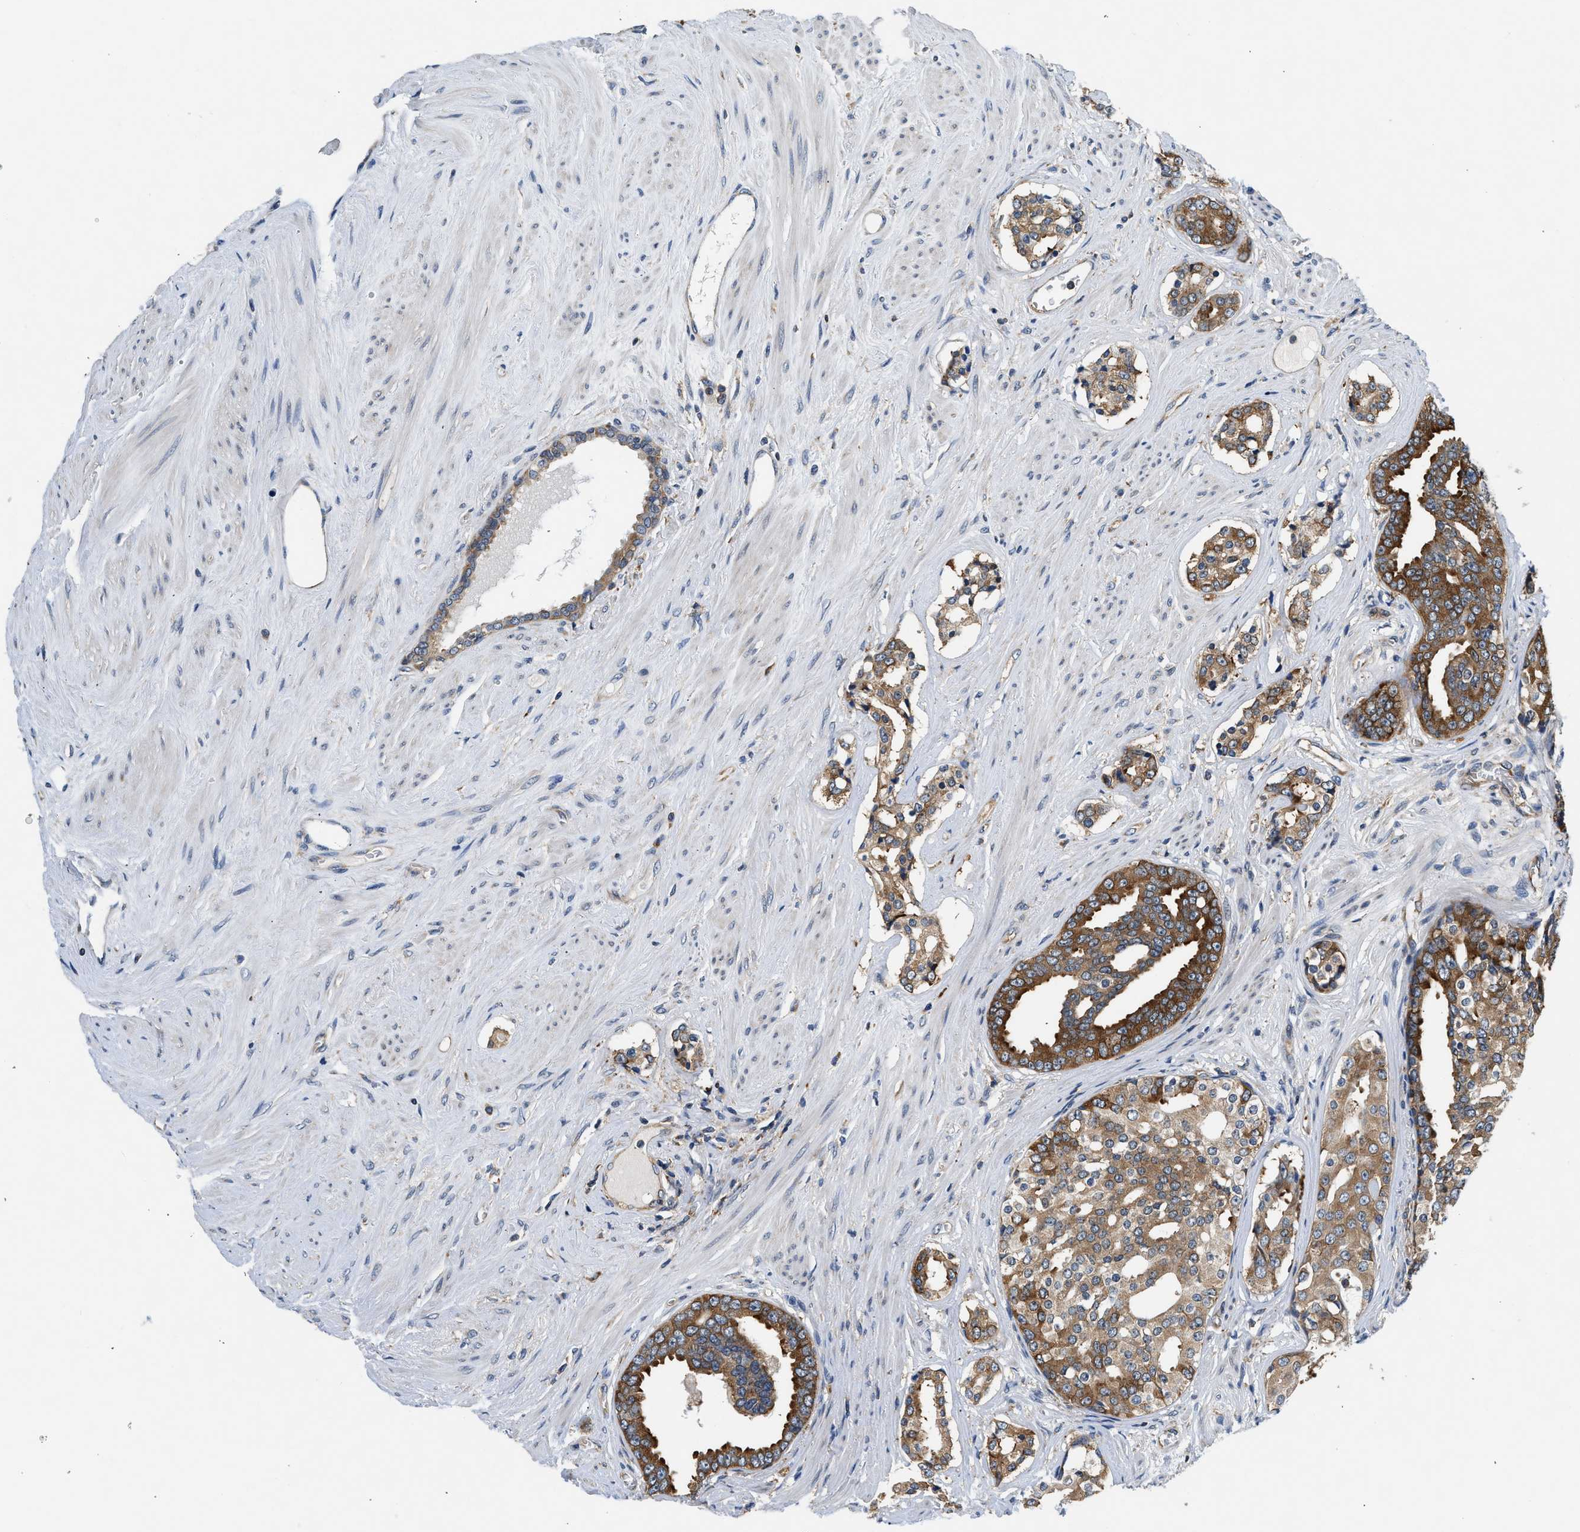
{"staining": {"intensity": "strong", "quantity": ">75%", "location": "cytoplasmic/membranous"}, "tissue": "prostate cancer", "cell_type": "Tumor cells", "image_type": "cancer", "snomed": [{"axis": "morphology", "description": "Adenocarcinoma, High grade"}, {"axis": "topography", "description": "Prostate"}], "caption": "DAB immunohistochemical staining of human prostate cancer (adenocarcinoma (high-grade)) exhibits strong cytoplasmic/membranous protein positivity in approximately >75% of tumor cells. Immunohistochemistry (ihc) stains the protein in brown and the nuclei are stained blue.", "gene": "PA2G4", "patient": {"sex": "male", "age": 71}}